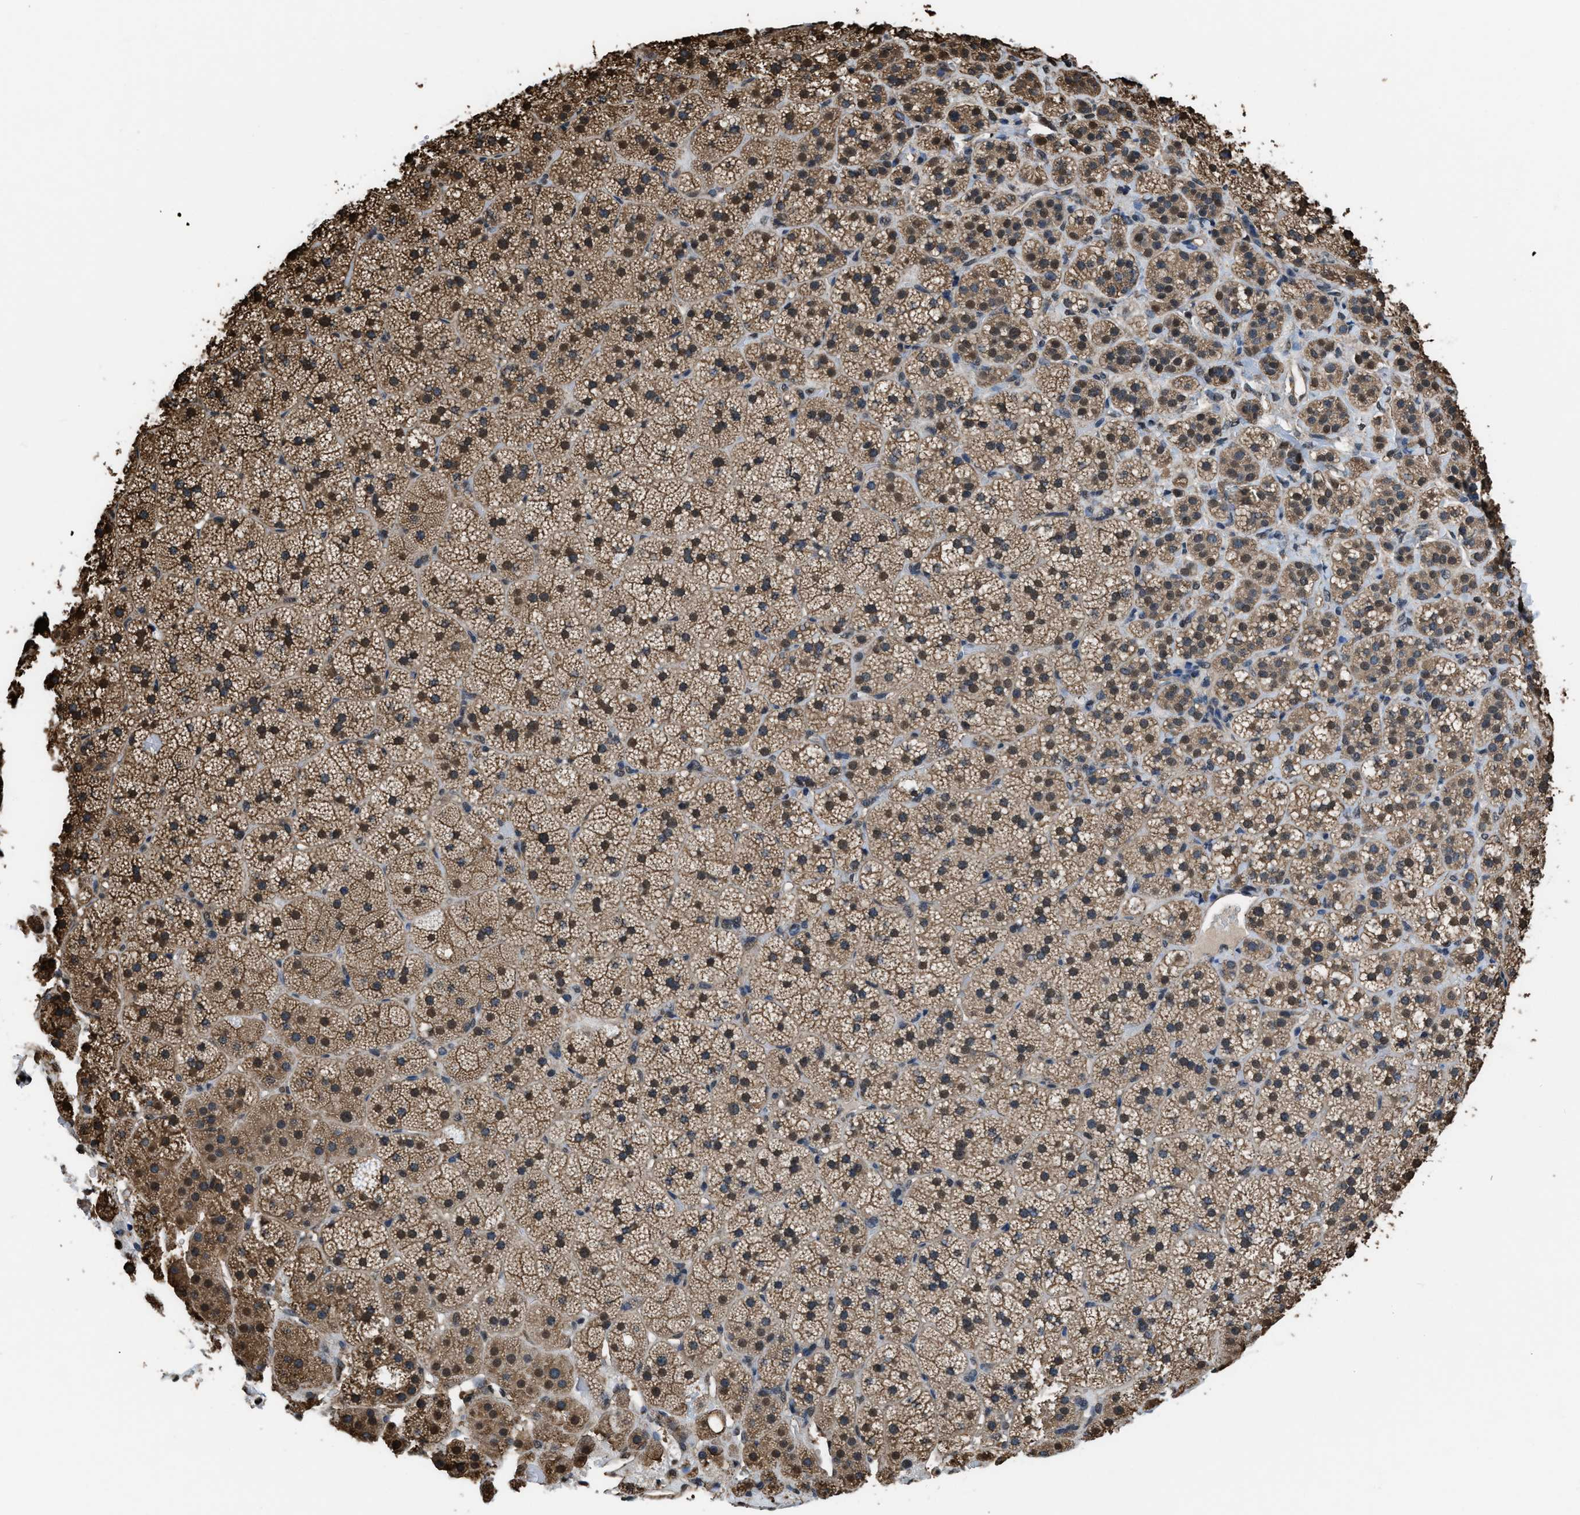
{"staining": {"intensity": "moderate", "quantity": ">75%", "location": "cytoplasmic/membranous,nuclear"}, "tissue": "adrenal gland", "cell_type": "Glandular cells", "image_type": "normal", "snomed": [{"axis": "morphology", "description": "Normal tissue, NOS"}, {"axis": "topography", "description": "Adrenal gland"}], "caption": "Immunohistochemistry image of normal adrenal gland: adrenal gland stained using IHC displays medium levels of moderate protein expression localized specifically in the cytoplasmic/membranous,nuclear of glandular cells, appearing as a cytoplasmic/membranous,nuclear brown color.", "gene": "FNTA", "patient": {"sex": "female", "age": 44}}